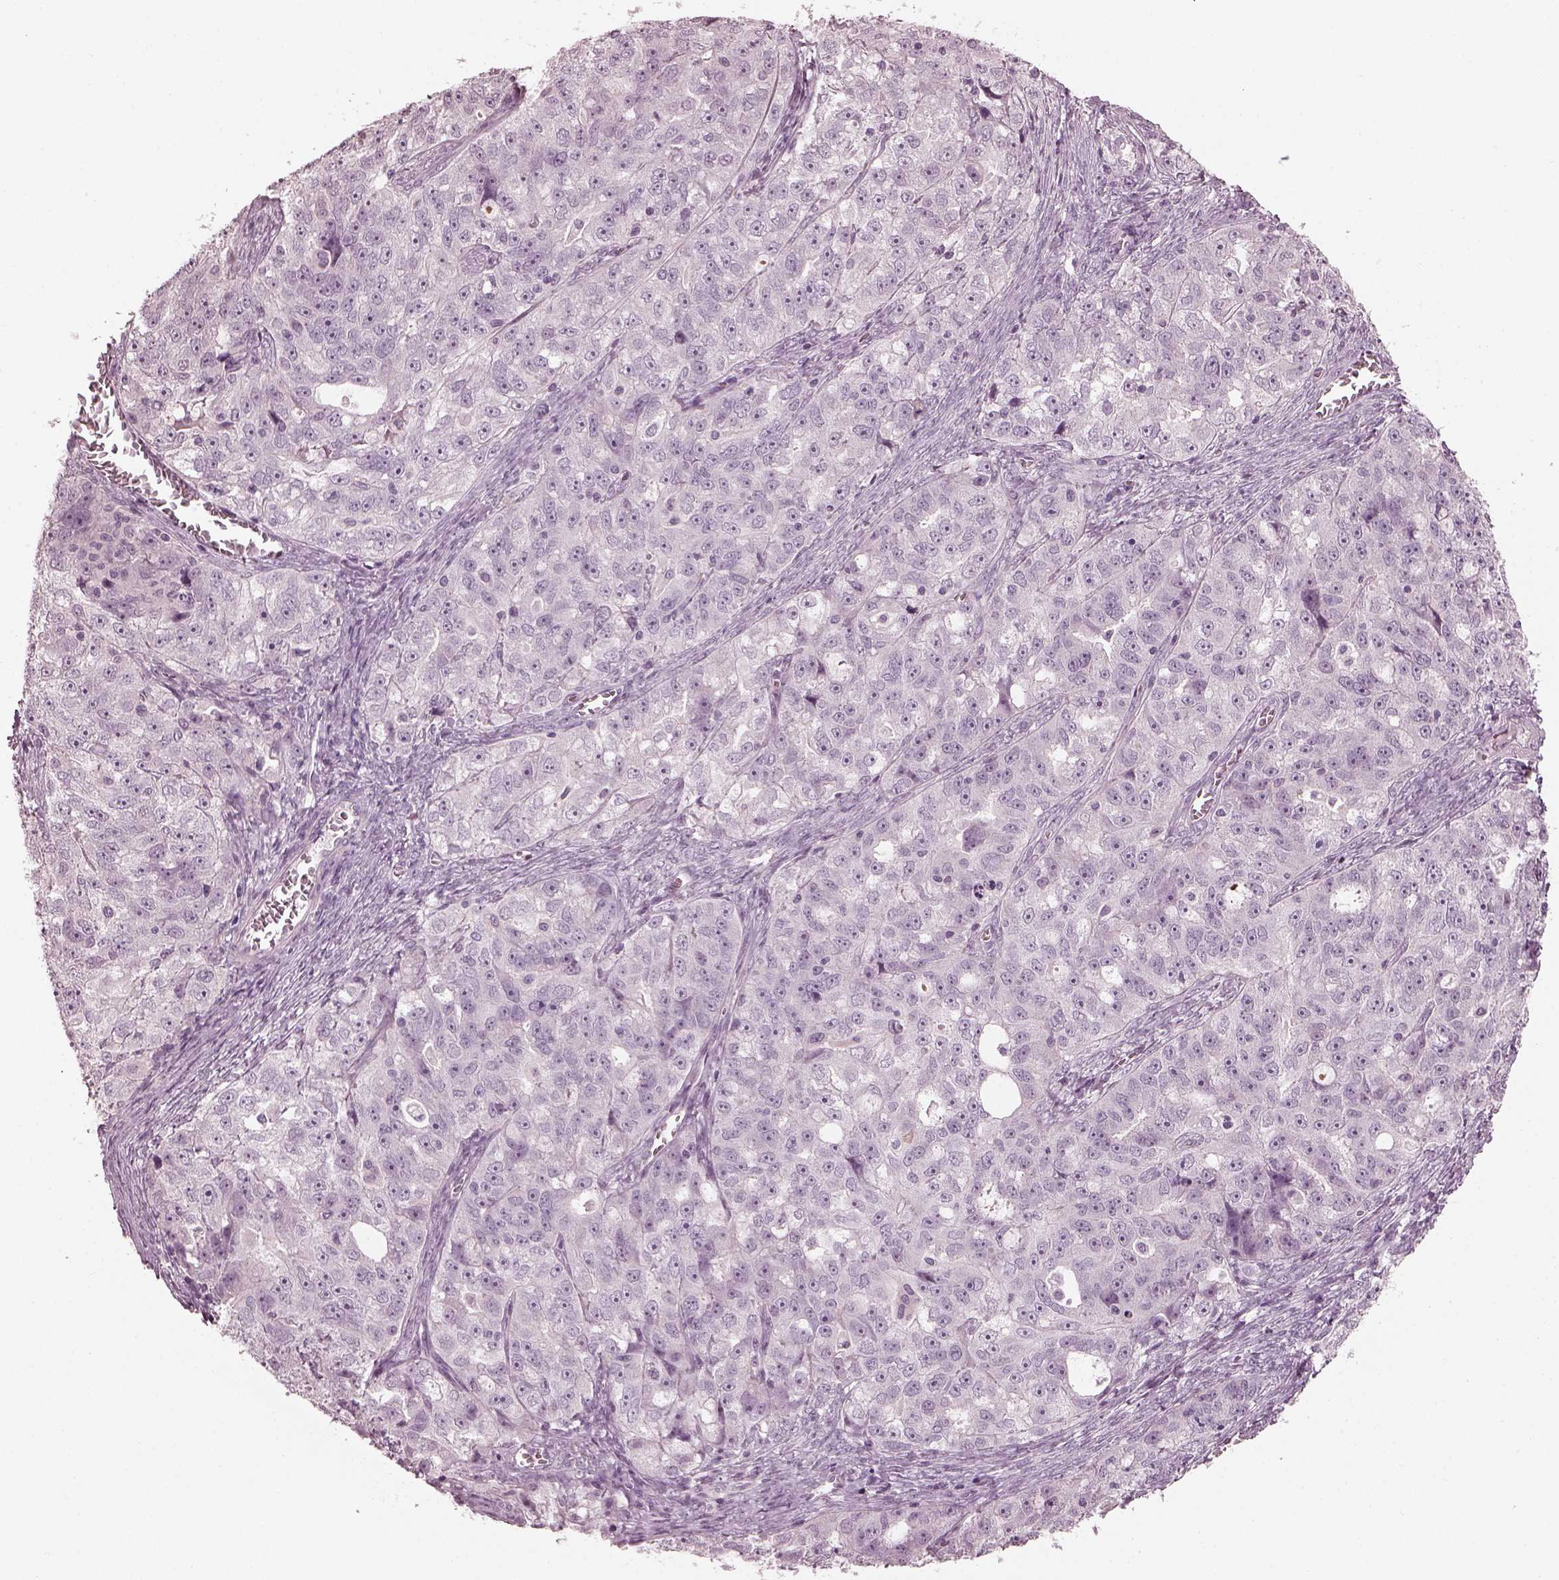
{"staining": {"intensity": "negative", "quantity": "none", "location": "none"}, "tissue": "ovarian cancer", "cell_type": "Tumor cells", "image_type": "cancer", "snomed": [{"axis": "morphology", "description": "Cystadenocarcinoma, serous, NOS"}, {"axis": "topography", "description": "Ovary"}], "caption": "Tumor cells are negative for protein expression in human ovarian cancer.", "gene": "OPTC", "patient": {"sex": "female", "age": 51}}